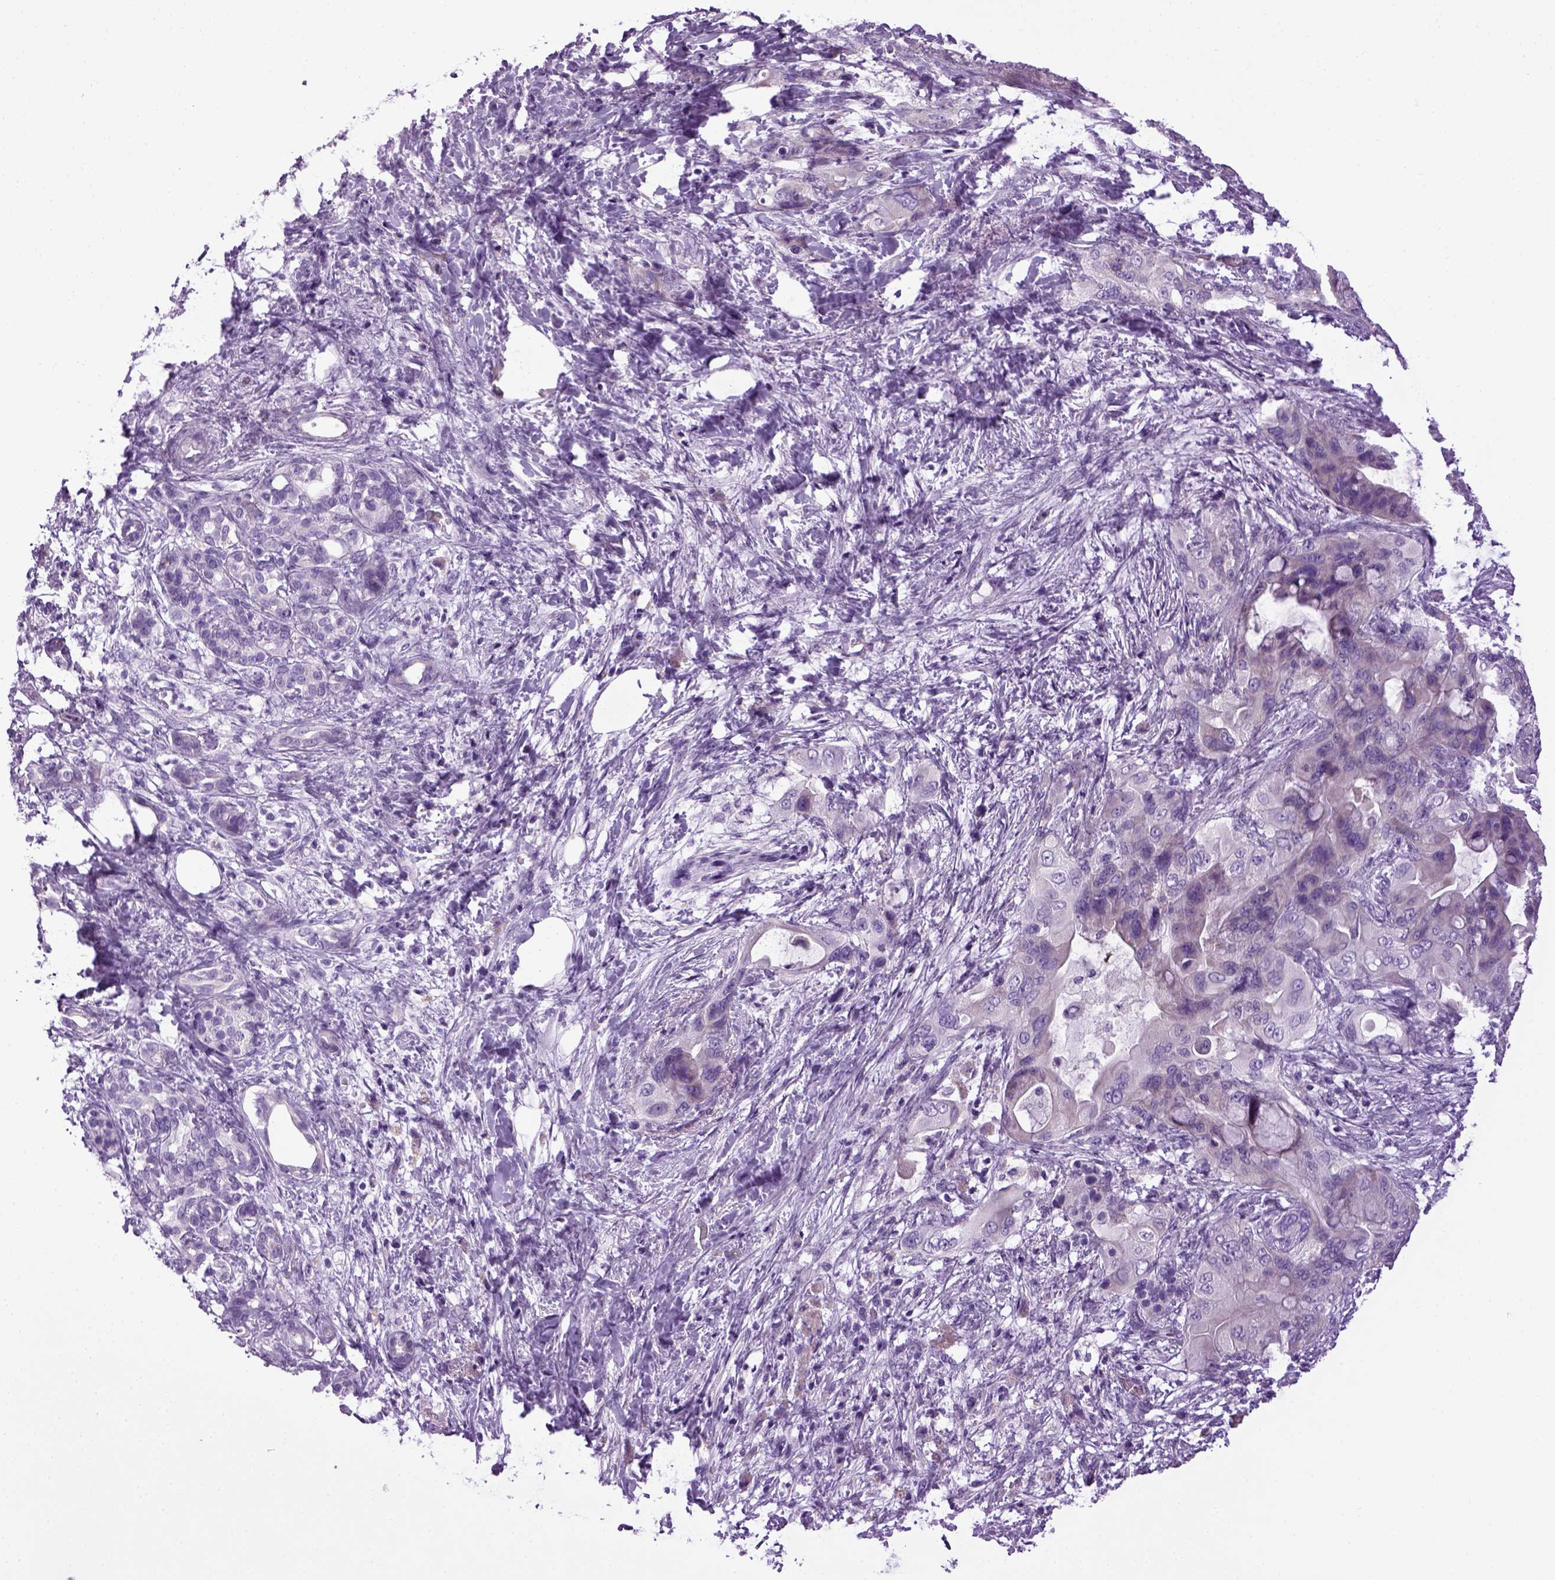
{"staining": {"intensity": "negative", "quantity": "none", "location": "none"}, "tissue": "pancreatic cancer", "cell_type": "Tumor cells", "image_type": "cancer", "snomed": [{"axis": "morphology", "description": "Adenocarcinoma, NOS"}, {"axis": "topography", "description": "Pancreas"}], "caption": "Immunohistochemistry image of neoplastic tissue: pancreatic cancer stained with DAB (3,3'-diaminobenzidine) exhibits no significant protein expression in tumor cells.", "gene": "HMCN2", "patient": {"sex": "male", "age": 71}}